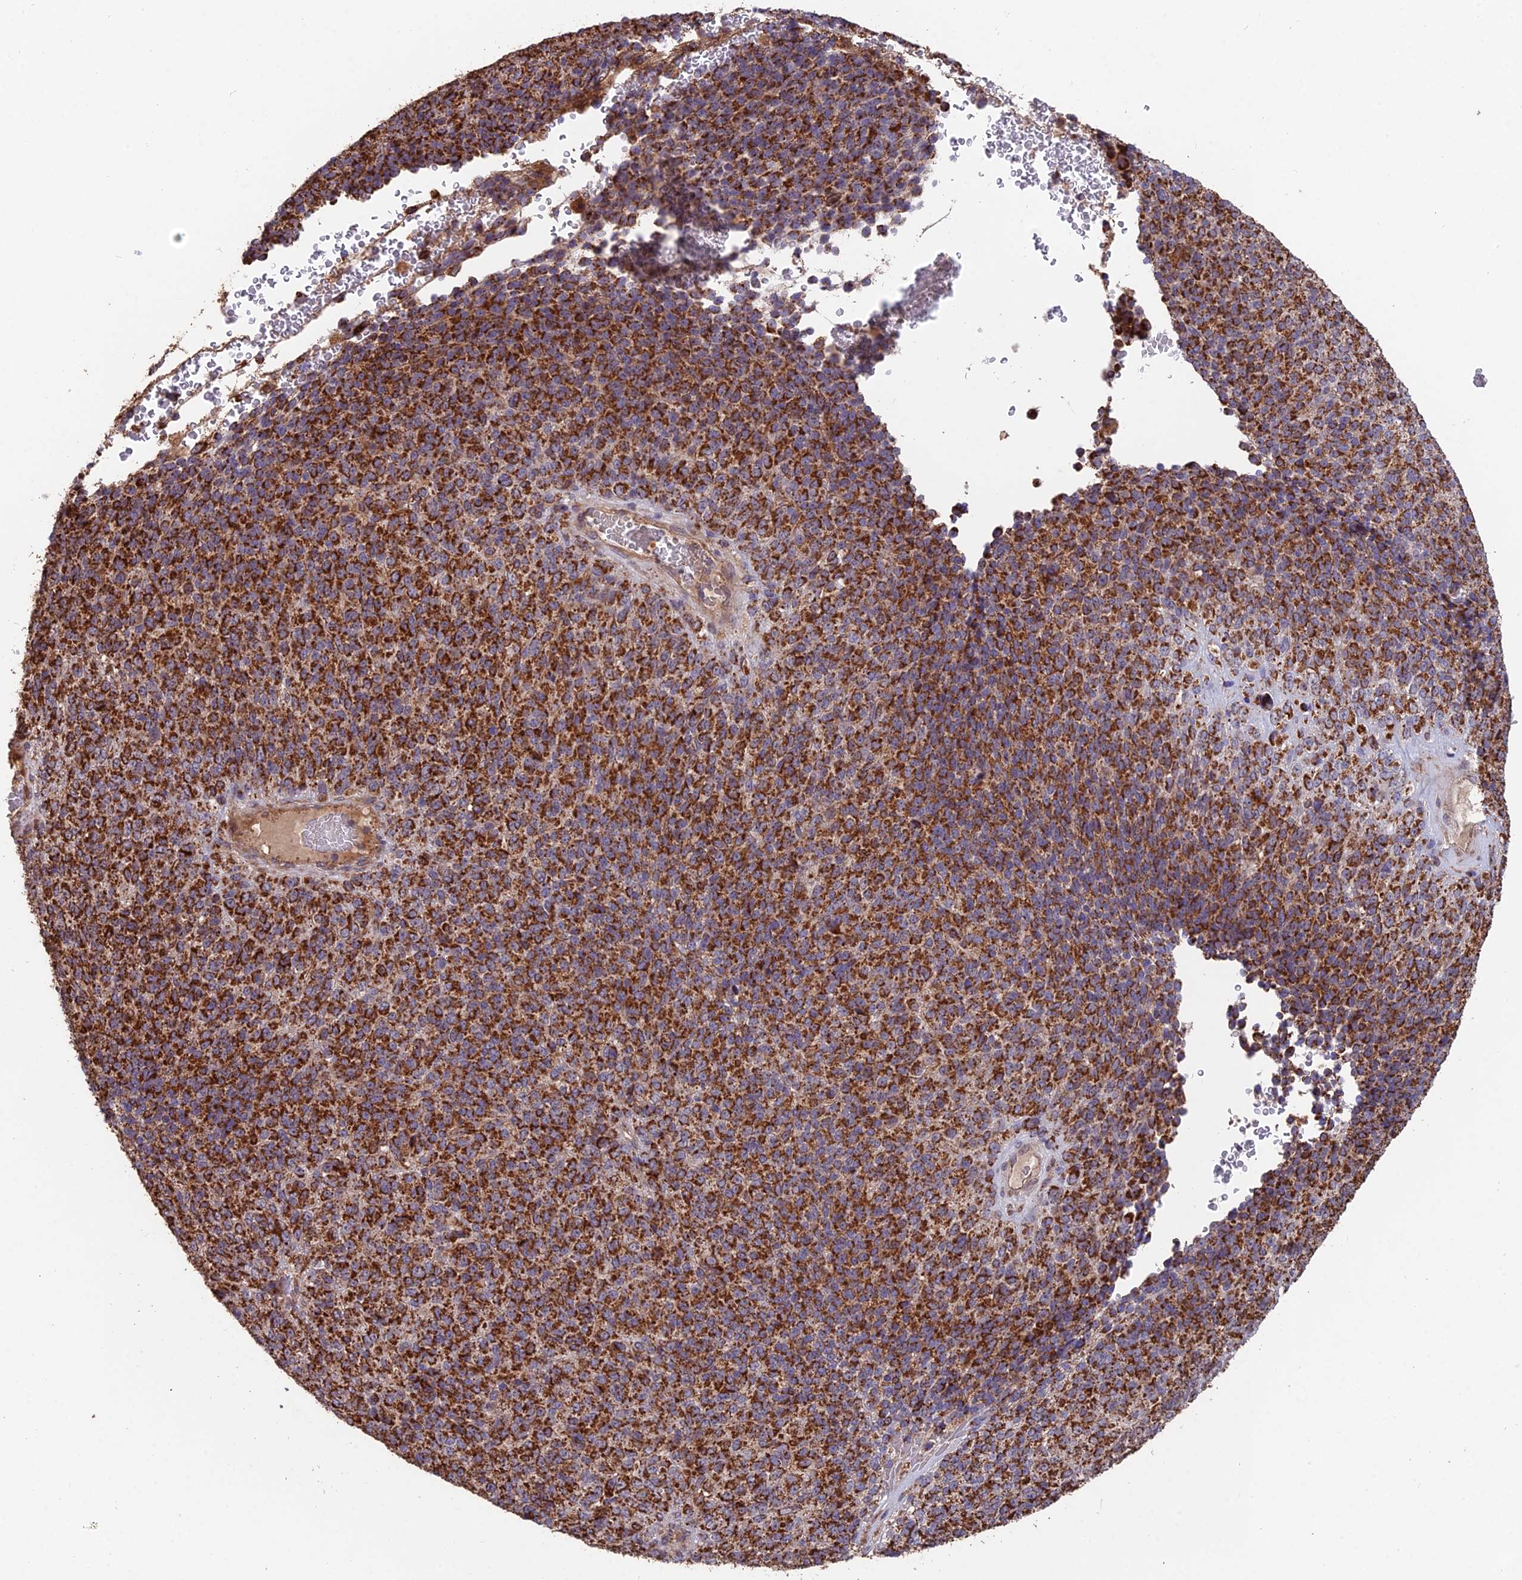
{"staining": {"intensity": "strong", "quantity": ">75%", "location": "cytoplasmic/membranous"}, "tissue": "melanoma", "cell_type": "Tumor cells", "image_type": "cancer", "snomed": [{"axis": "morphology", "description": "Malignant melanoma, Metastatic site"}, {"axis": "topography", "description": "Brain"}], "caption": "Melanoma was stained to show a protein in brown. There is high levels of strong cytoplasmic/membranous expression in approximately >75% of tumor cells. (brown staining indicates protein expression, while blue staining denotes nuclei).", "gene": "IFT22", "patient": {"sex": "female", "age": 56}}